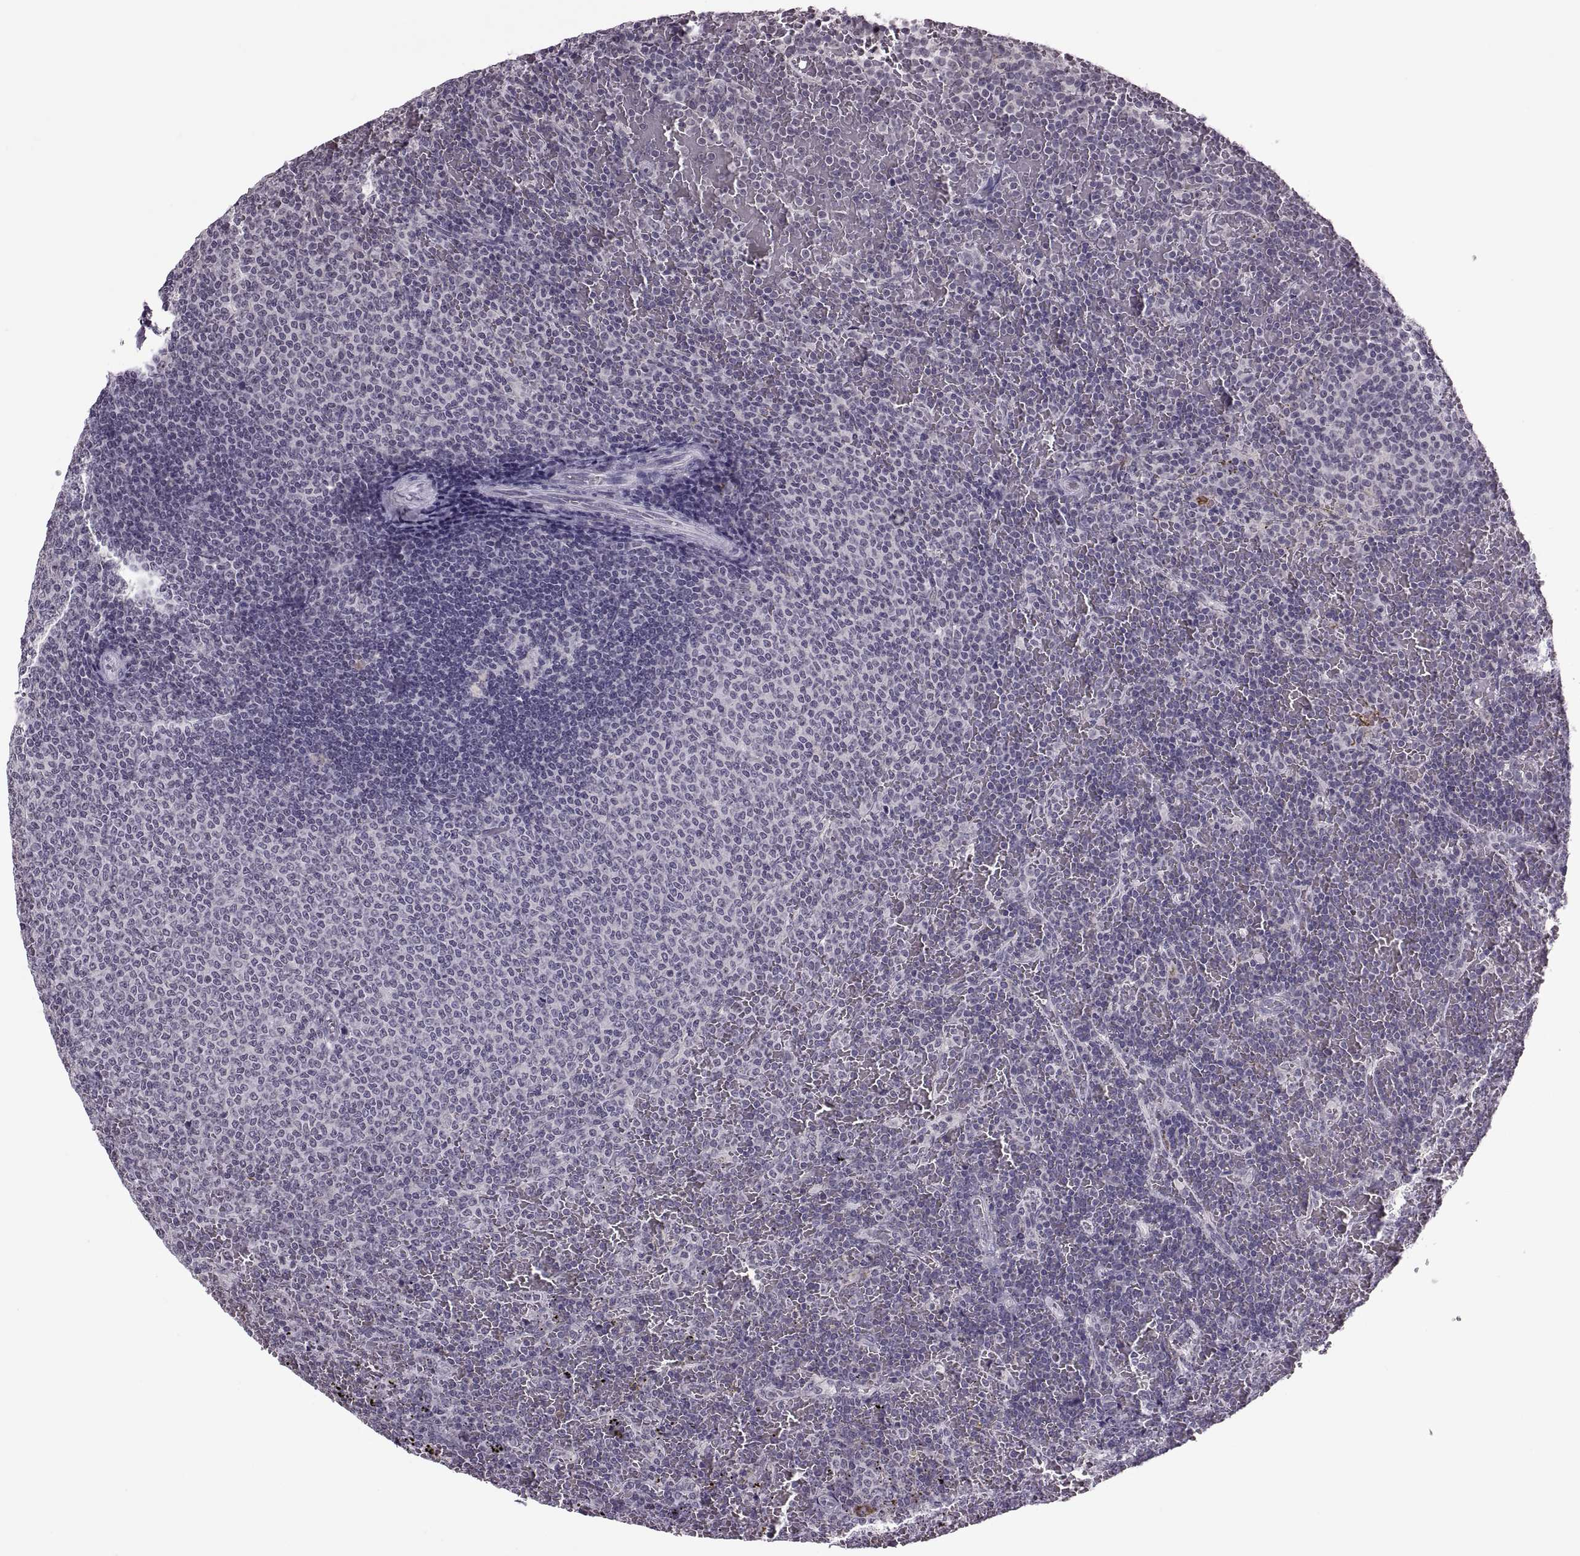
{"staining": {"intensity": "negative", "quantity": "none", "location": "none"}, "tissue": "lymphoma", "cell_type": "Tumor cells", "image_type": "cancer", "snomed": [{"axis": "morphology", "description": "Malignant lymphoma, non-Hodgkin's type, Low grade"}, {"axis": "topography", "description": "Spleen"}], "caption": "Immunohistochemistry histopathology image of malignant lymphoma, non-Hodgkin's type (low-grade) stained for a protein (brown), which demonstrates no expression in tumor cells.", "gene": "OTP", "patient": {"sex": "female", "age": 77}}